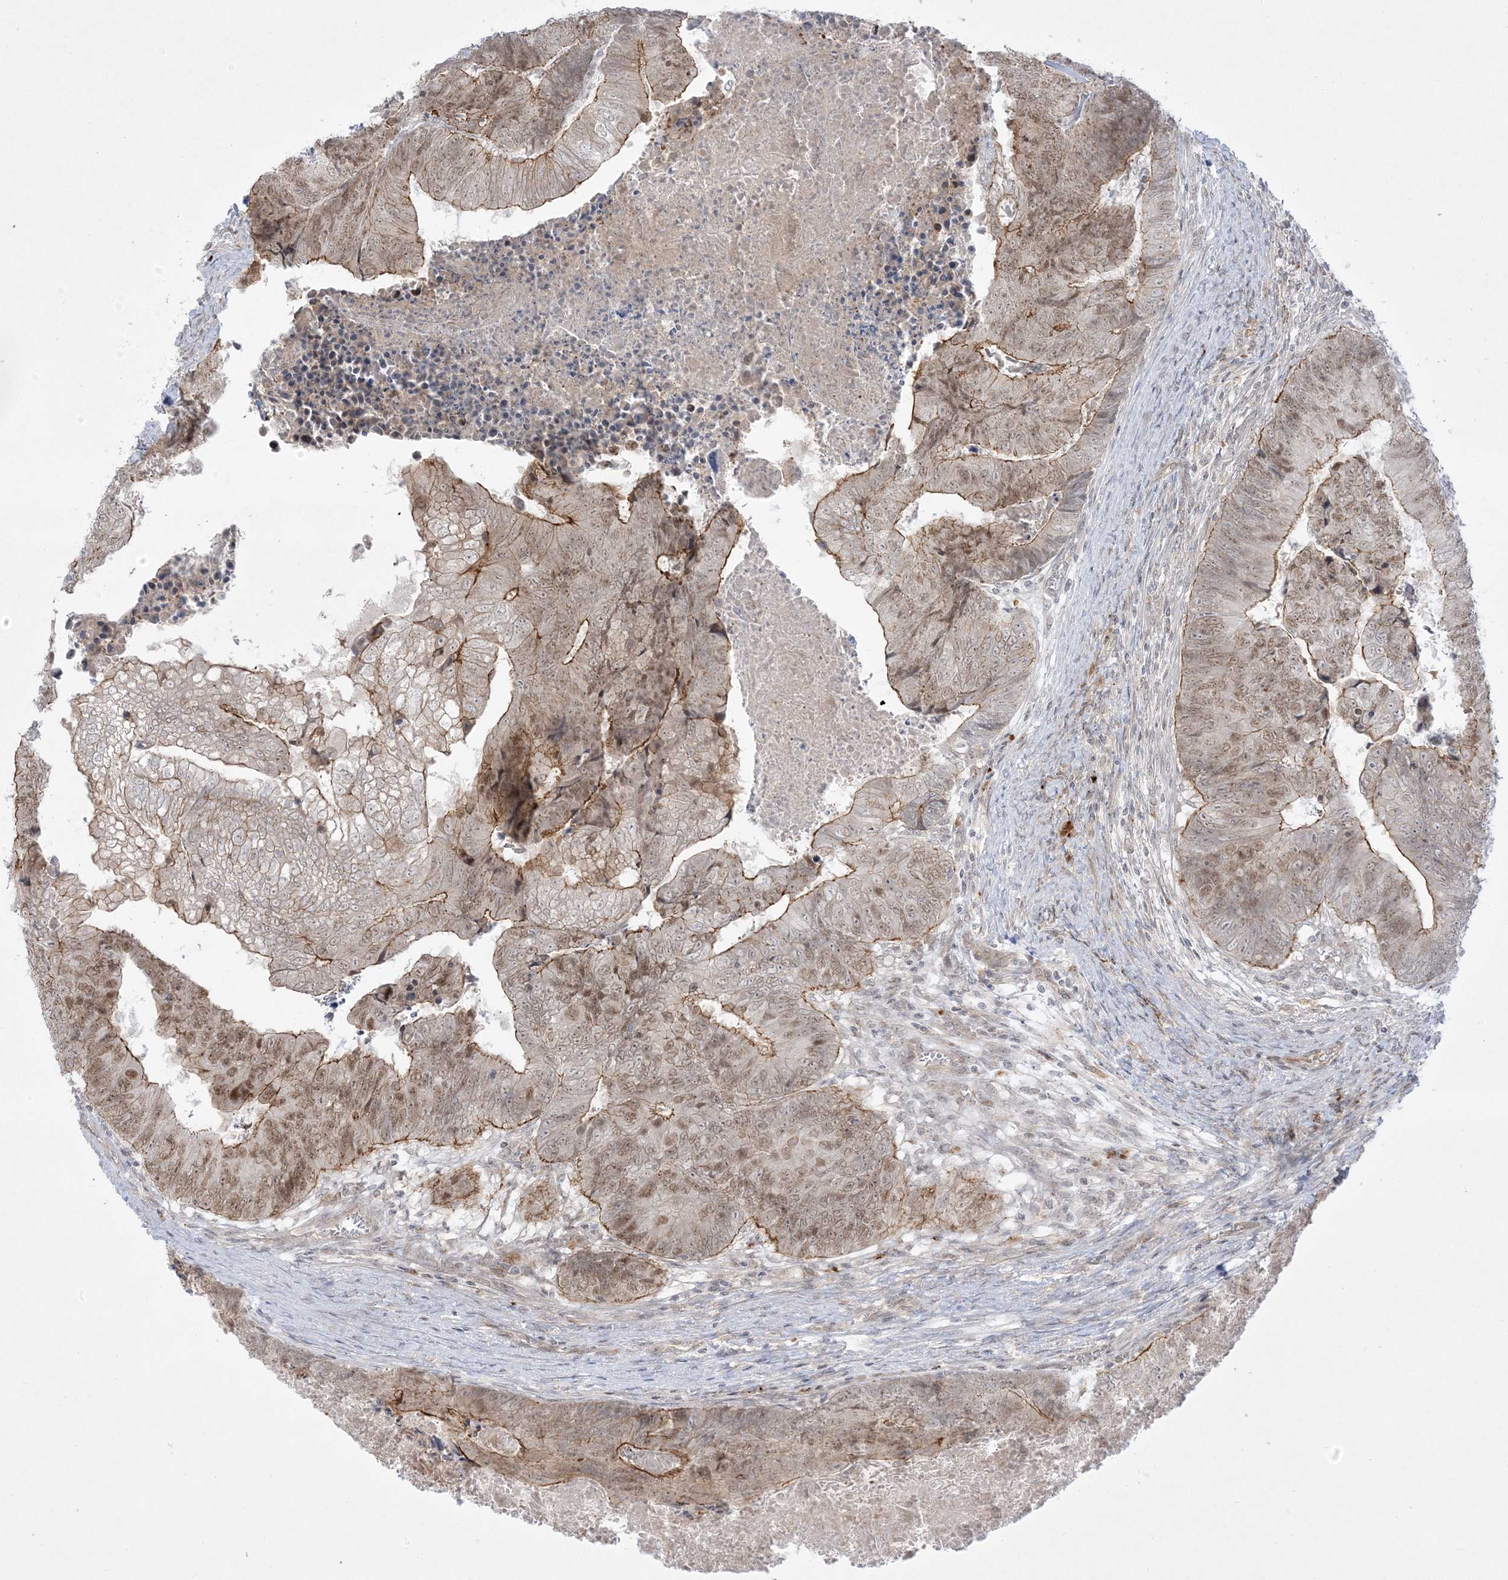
{"staining": {"intensity": "moderate", "quantity": ">75%", "location": "cytoplasmic/membranous,nuclear"}, "tissue": "colorectal cancer", "cell_type": "Tumor cells", "image_type": "cancer", "snomed": [{"axis": "morphology", "description": "Adenocarcinoma, NOS"}, {"axis": "topography", "description": "Colon"}], "caption": "Tumor cells display moderate cytoplasmic/membranous and nuclear staining in about >75% of cells in adenocarcinoma (colorectal).", "gene": "PTK6", "patient": {"sex": "female", "age": 67}}